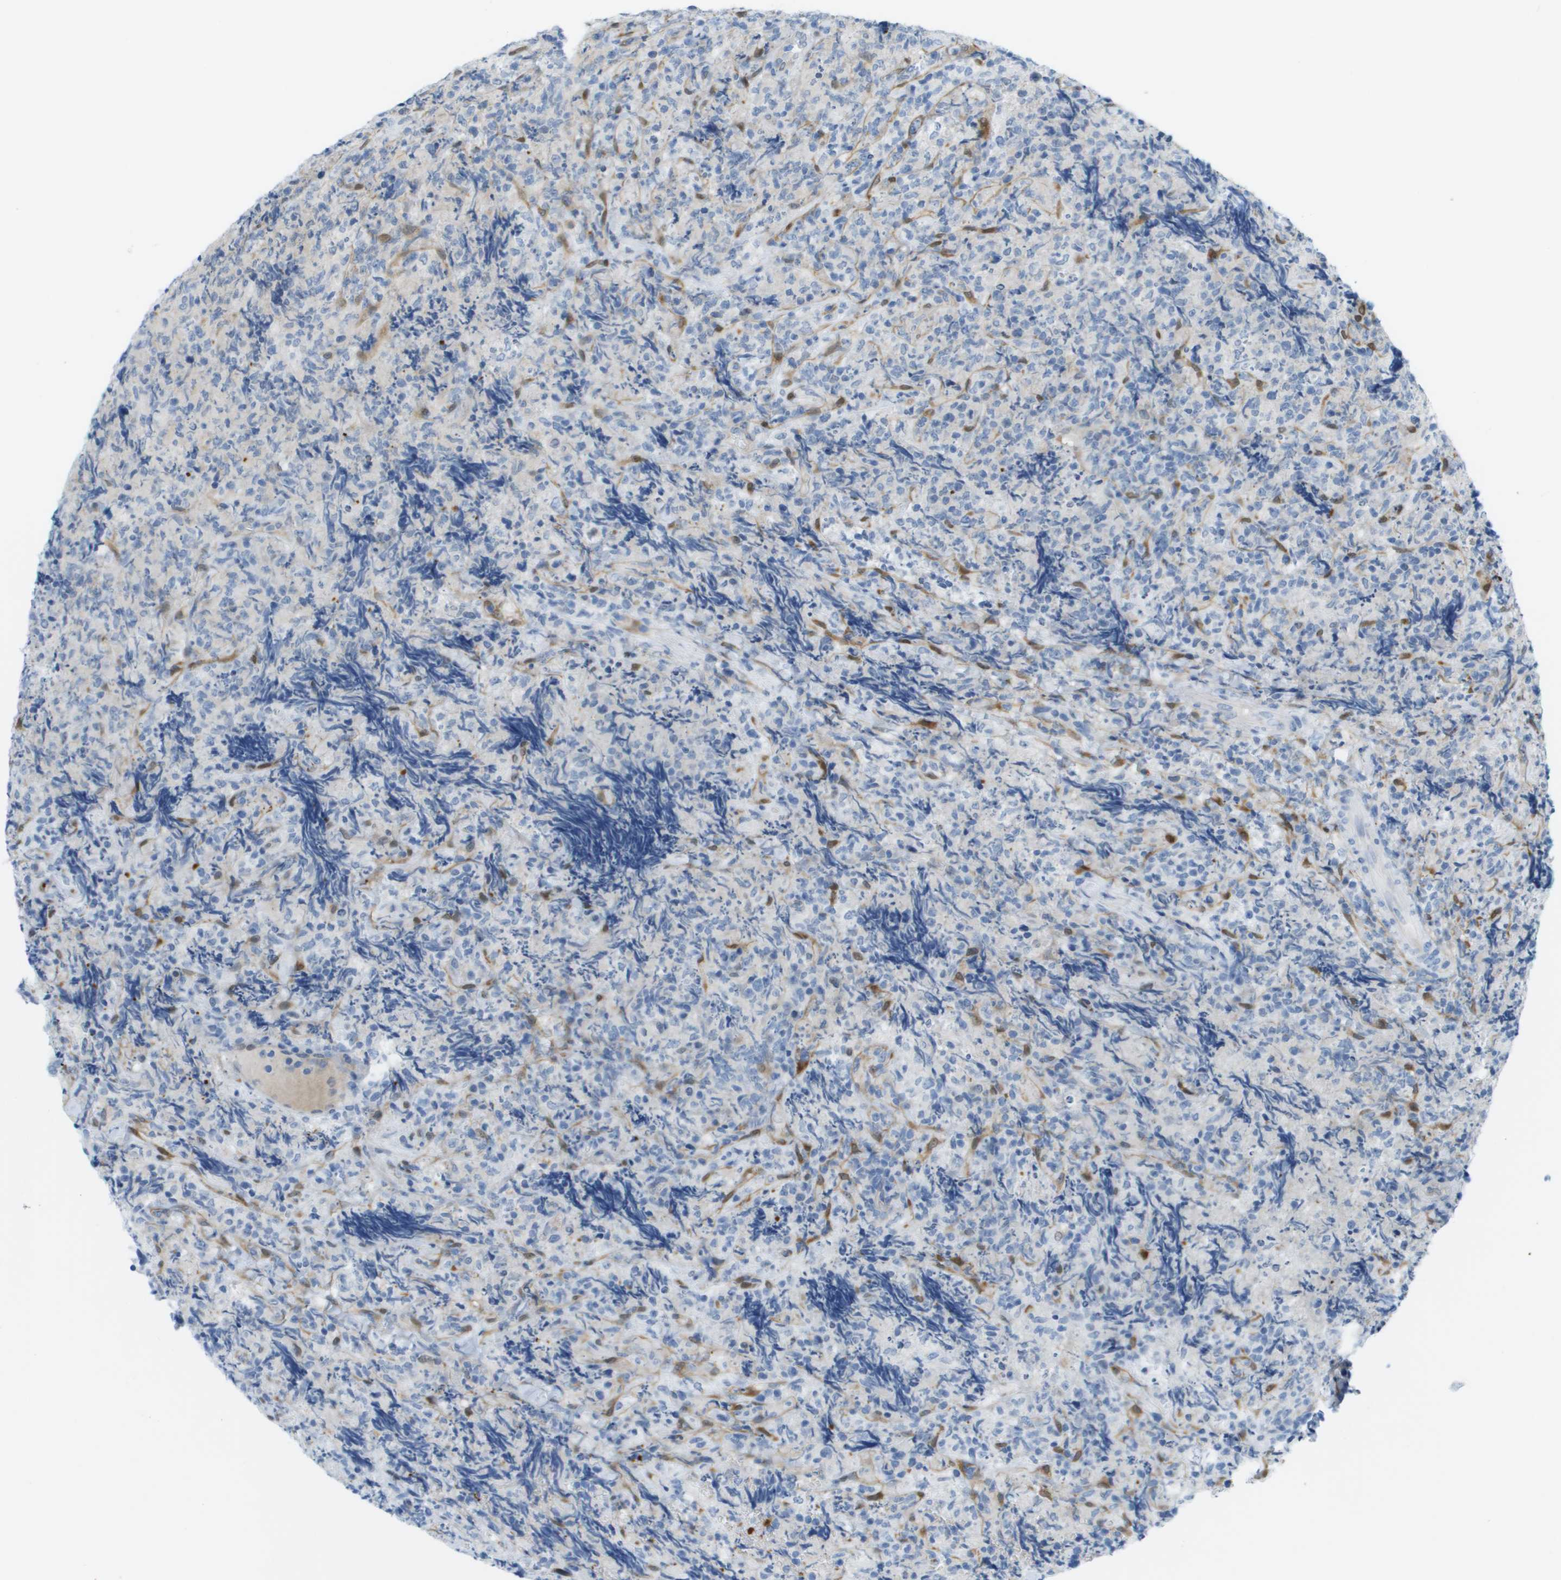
{"staining": {"intensity": "negative", "quantity": "none", "location": "none"}, "tissue": "lymphoma", "cell_type": "Tumor cells", "image_type": "cancer", "snomed": [{"axis": "morphology", "description": "Malignant lymphoma, non-Hodgkin's type, High grade"}, {"axis": "topography", "description": "Tonsil"}], "caption": "Immunohistochemistry (IHC) image of high-grade malignant lymphoma, non-Hodgkin's type stained for a protein (brown), which demonstrates no expression in tumor cells. The staining was performed using DAB (3,3'-diaminobenzidine) to visualize the protein expression in brown, while the nuclei were stained in blue with hematoxylin (Magnification: 20x).", "gene": "CUL9", "patient": {"sex": "female", "age": 36}}